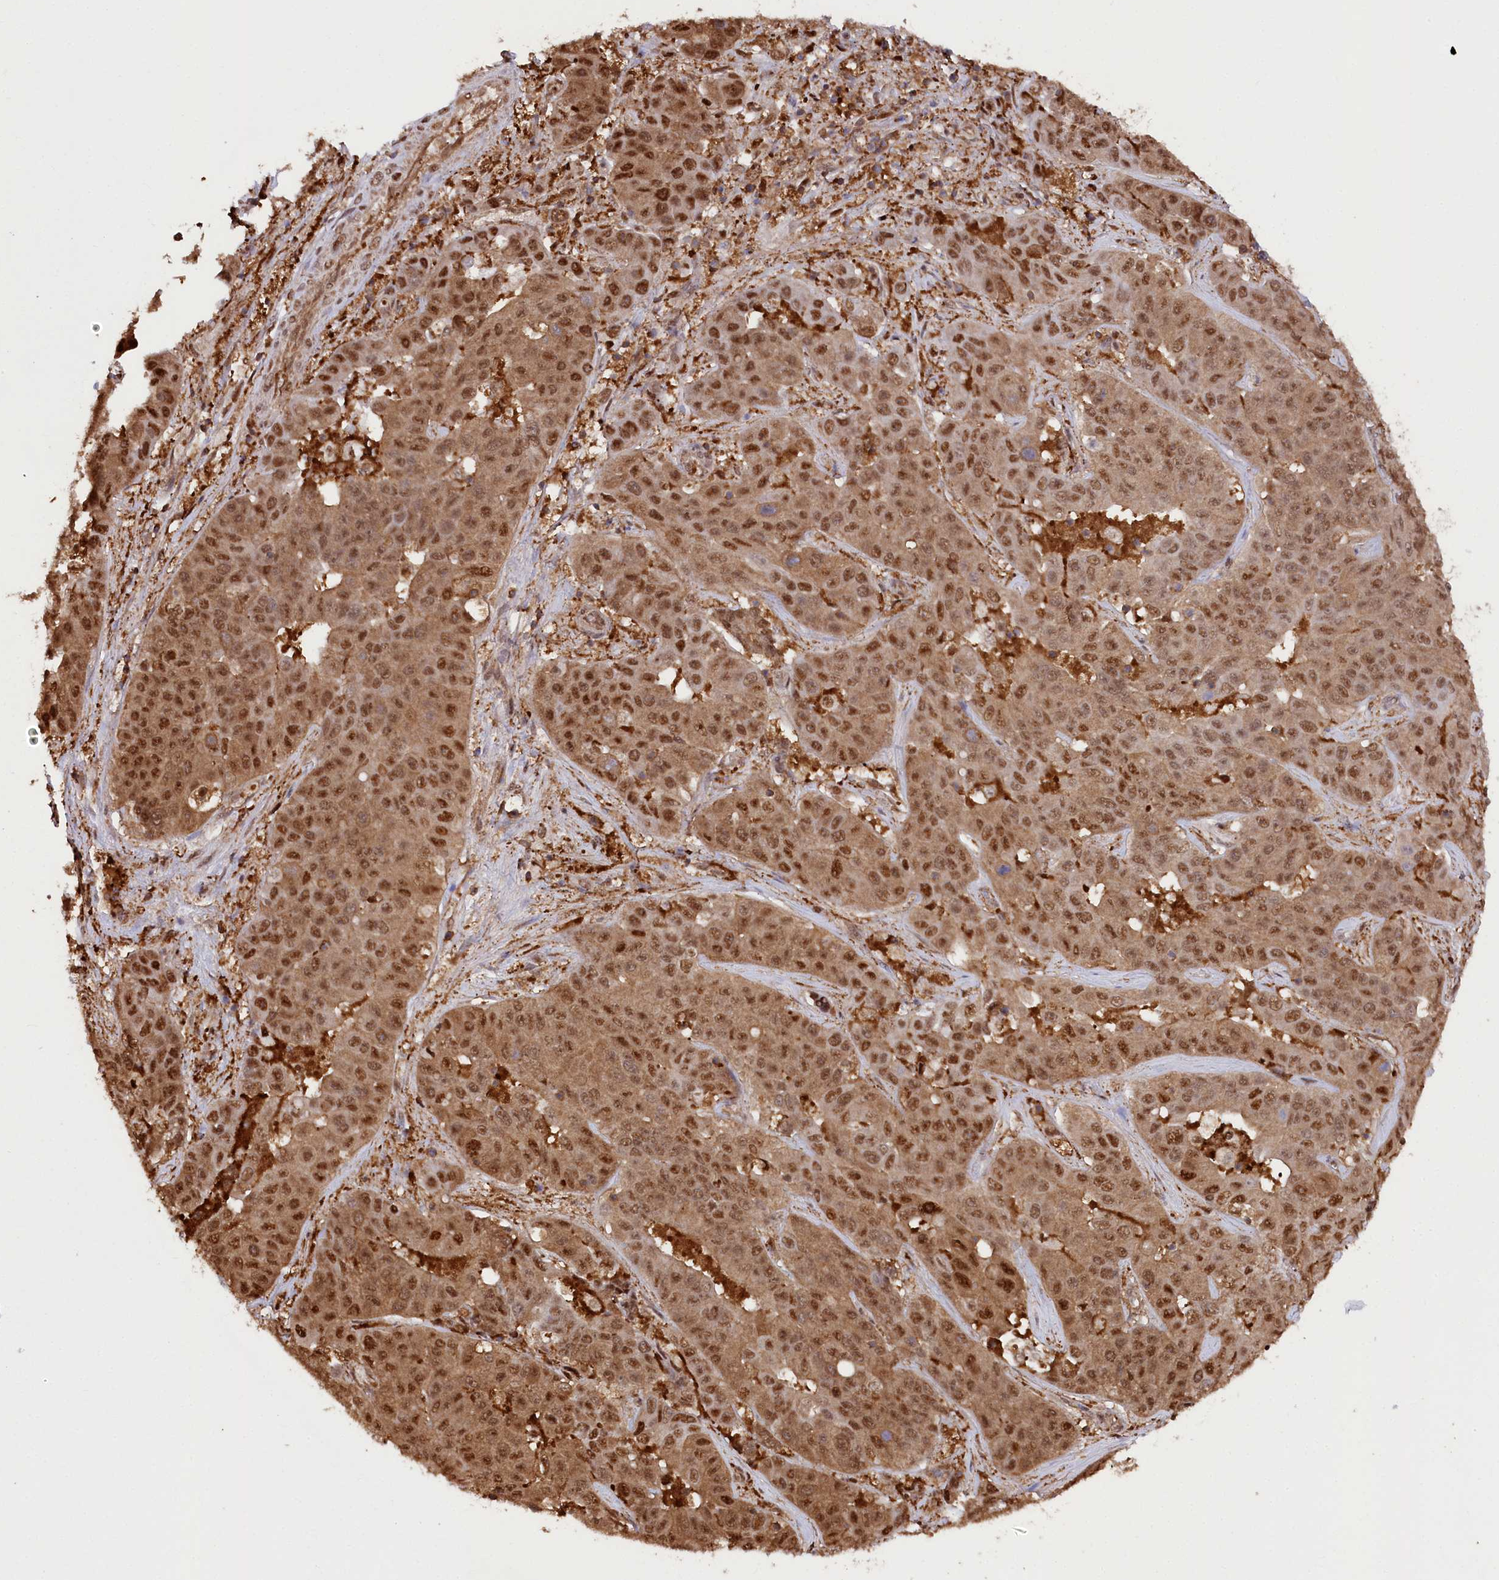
{"staining": {"intensity": "moderate", "quantity": ">75%", "location": "cytoplasmic/membranous,nuclear"}, "tissue": "liver cancer", "cell_type": "Tumor cells", "image_type": "cancer", "snomed": [{"axis": "morphology", "description": "Cholangiocarcinoma"}, {"axis": "topography", "description": "Liver"}], "caption": "Tumor cells reveal medium levels of moderate cytoplasmic/membranous and nuclear staining in approximately >75% of cells in human liver cholangiocarcinoma.", "gene": "PSMA1", "patient": {"sex": "female", "age": 52}}